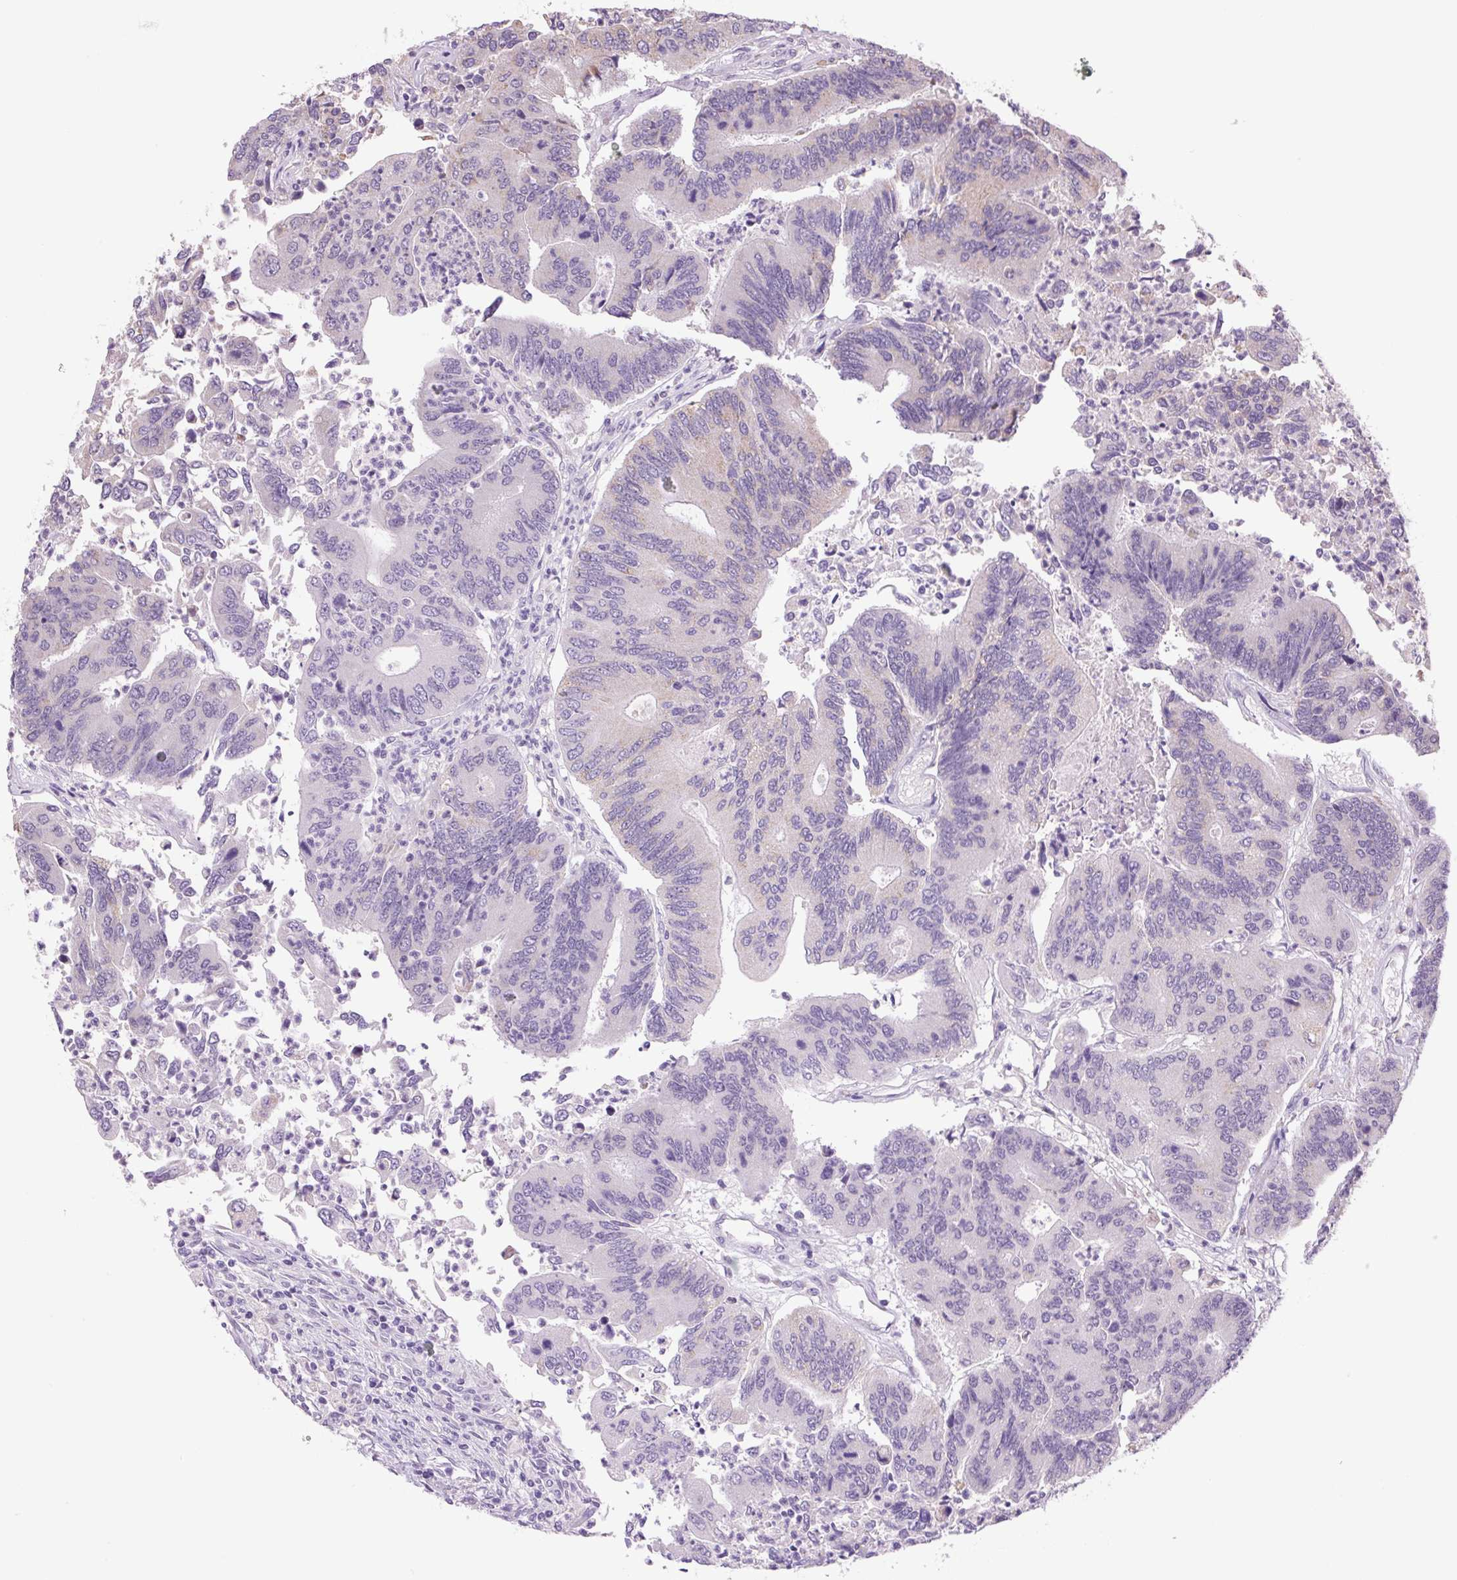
{"staining": {"intensity": "weak", "quantity": "<25%", "location": "cytoplasmic/membranous"}, "tissue": "colorectal cancer", "cell_type": "Tumor cells", "image_type": "cancer", "snomed": [{"axis": "morphology", "description": "Adenocarcinoma, NOS"}, {"axis": "topography", "description": "Colon"}], "caption": "Protein analysis of colorectal adenocarcinoma shows no significant staining in tumor cells.", "gene": "SGF29", "patient": {"sex": "female", "age": 67}}